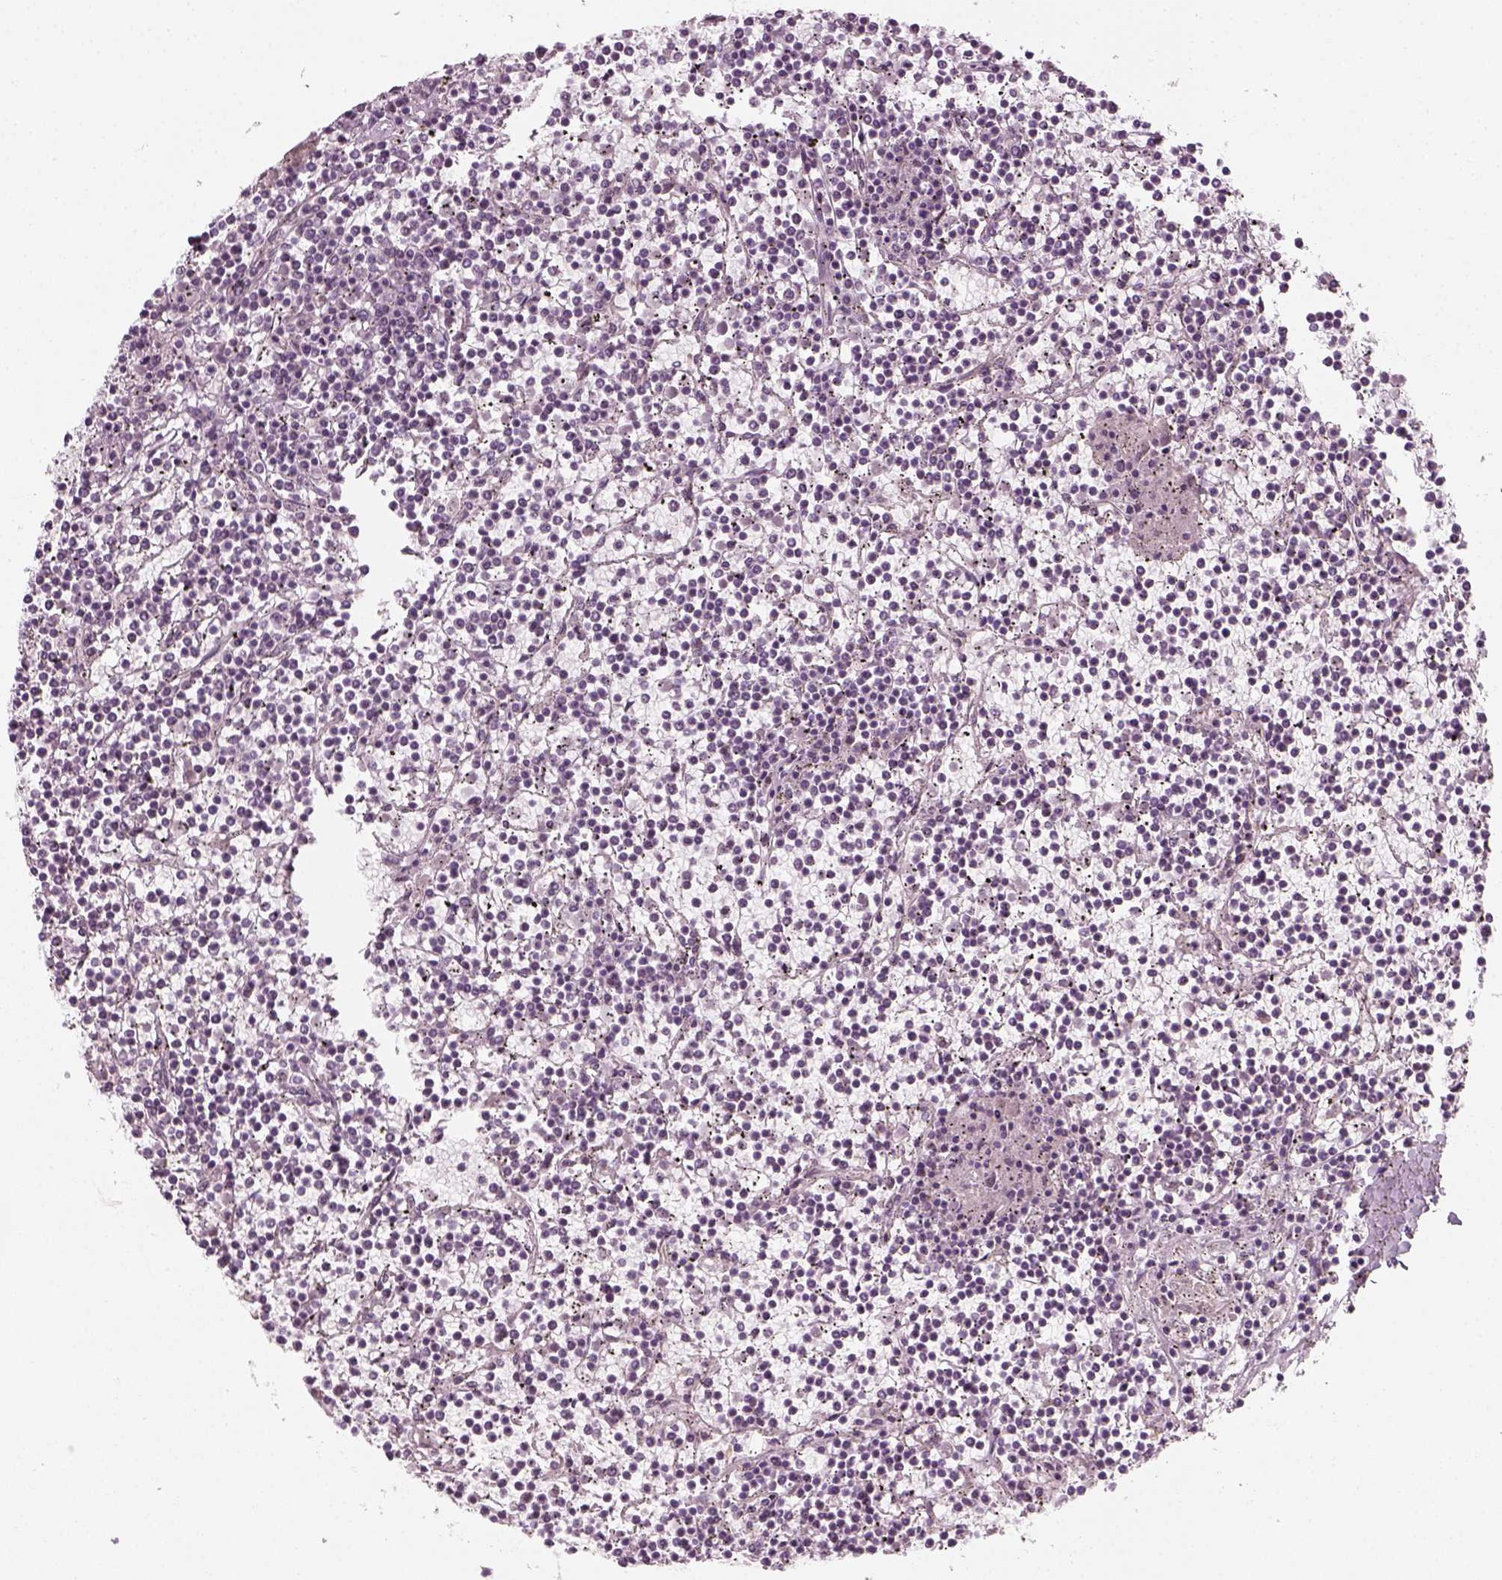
{"staining": {"intensity": "negative", "quantity": "none", "location": "none"}, "tissue": "lymphoma", "cell_type": "Tumor cells", "image_type": "cancer", "snomed": [{"axis": "morphology", "description": "Malignant lymphoma, non-Hodgkin's type, Low grade"}, {"axis": "topography", "description": "Spleen"}], "caption": "IHC of low-grade malignant lymphoma, non-Hodgkin's type demonstrates no positivity in tumor cells.", "gene": "MLIP", "patient": {"sex": "female", "age": 19}}